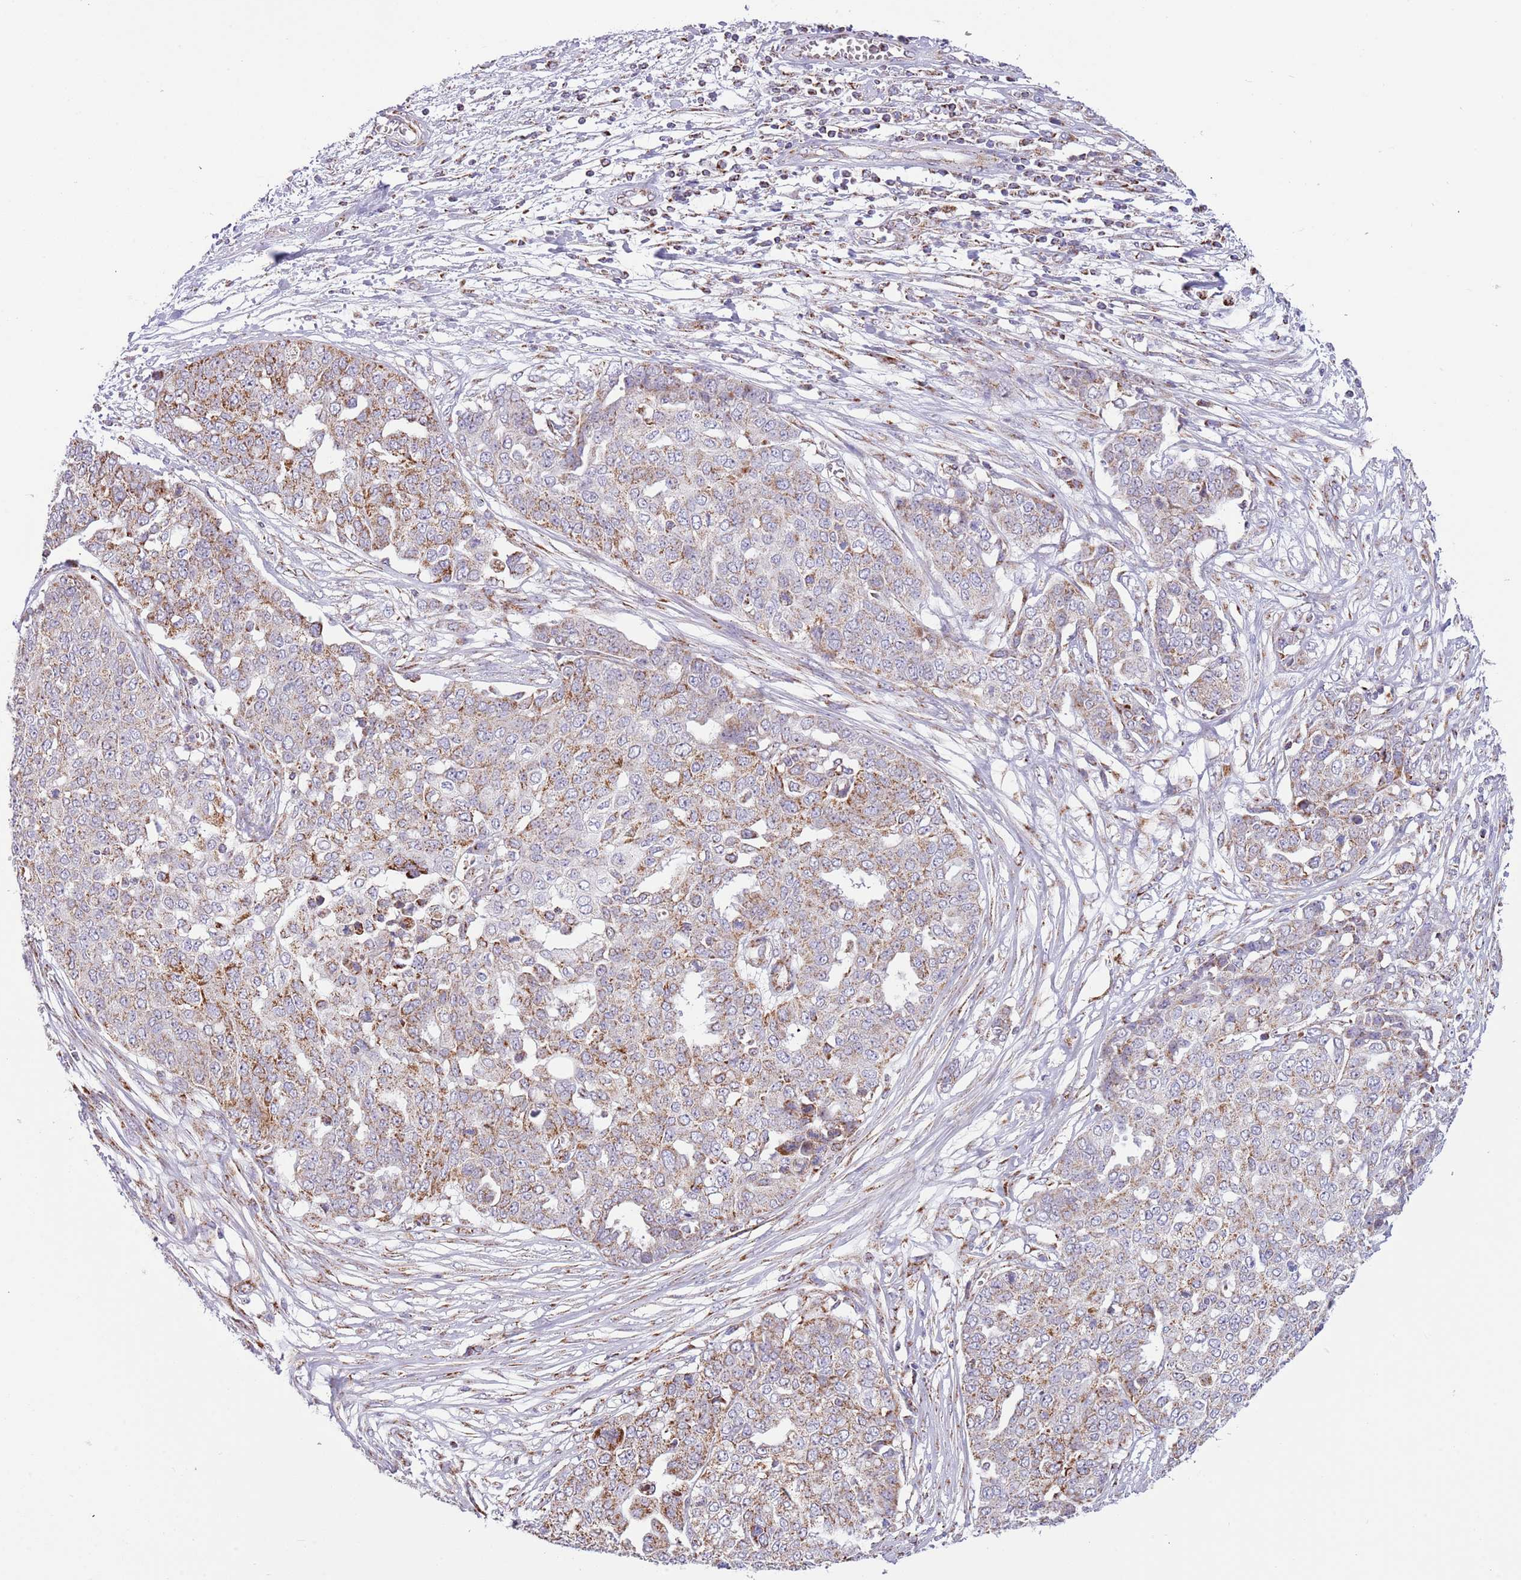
{"staining": {"intensity": "moderate", "quantity": "25%-75%", "location": "cytoplasmic/membranous"}, "tissue": "ovarian cancer", "cell_type": "Tumor cells", "image_type": "cancer", "snomed": [{"axis": "morphology", "description": "Cystadenocarcinoma, serous, NOS"}, {"axis": "topography", "description": "Soft tissue"}, {"axis": "topography", "description": "Ovary"}], "caption": "IHC histopathology image of neoplastic tissue: human ovarian cancer (serous cystadenocarcinoma) stained using immunohistochemistry (IHC) exhibits medium levels of moderate protein expression localized specifically in the cytoplasmic/membranous of tumor cells, appearing as a cytoplasmic/membranous brown color.", "gene": "LHX6", "patient": {"sex": "female", "age": 57}}